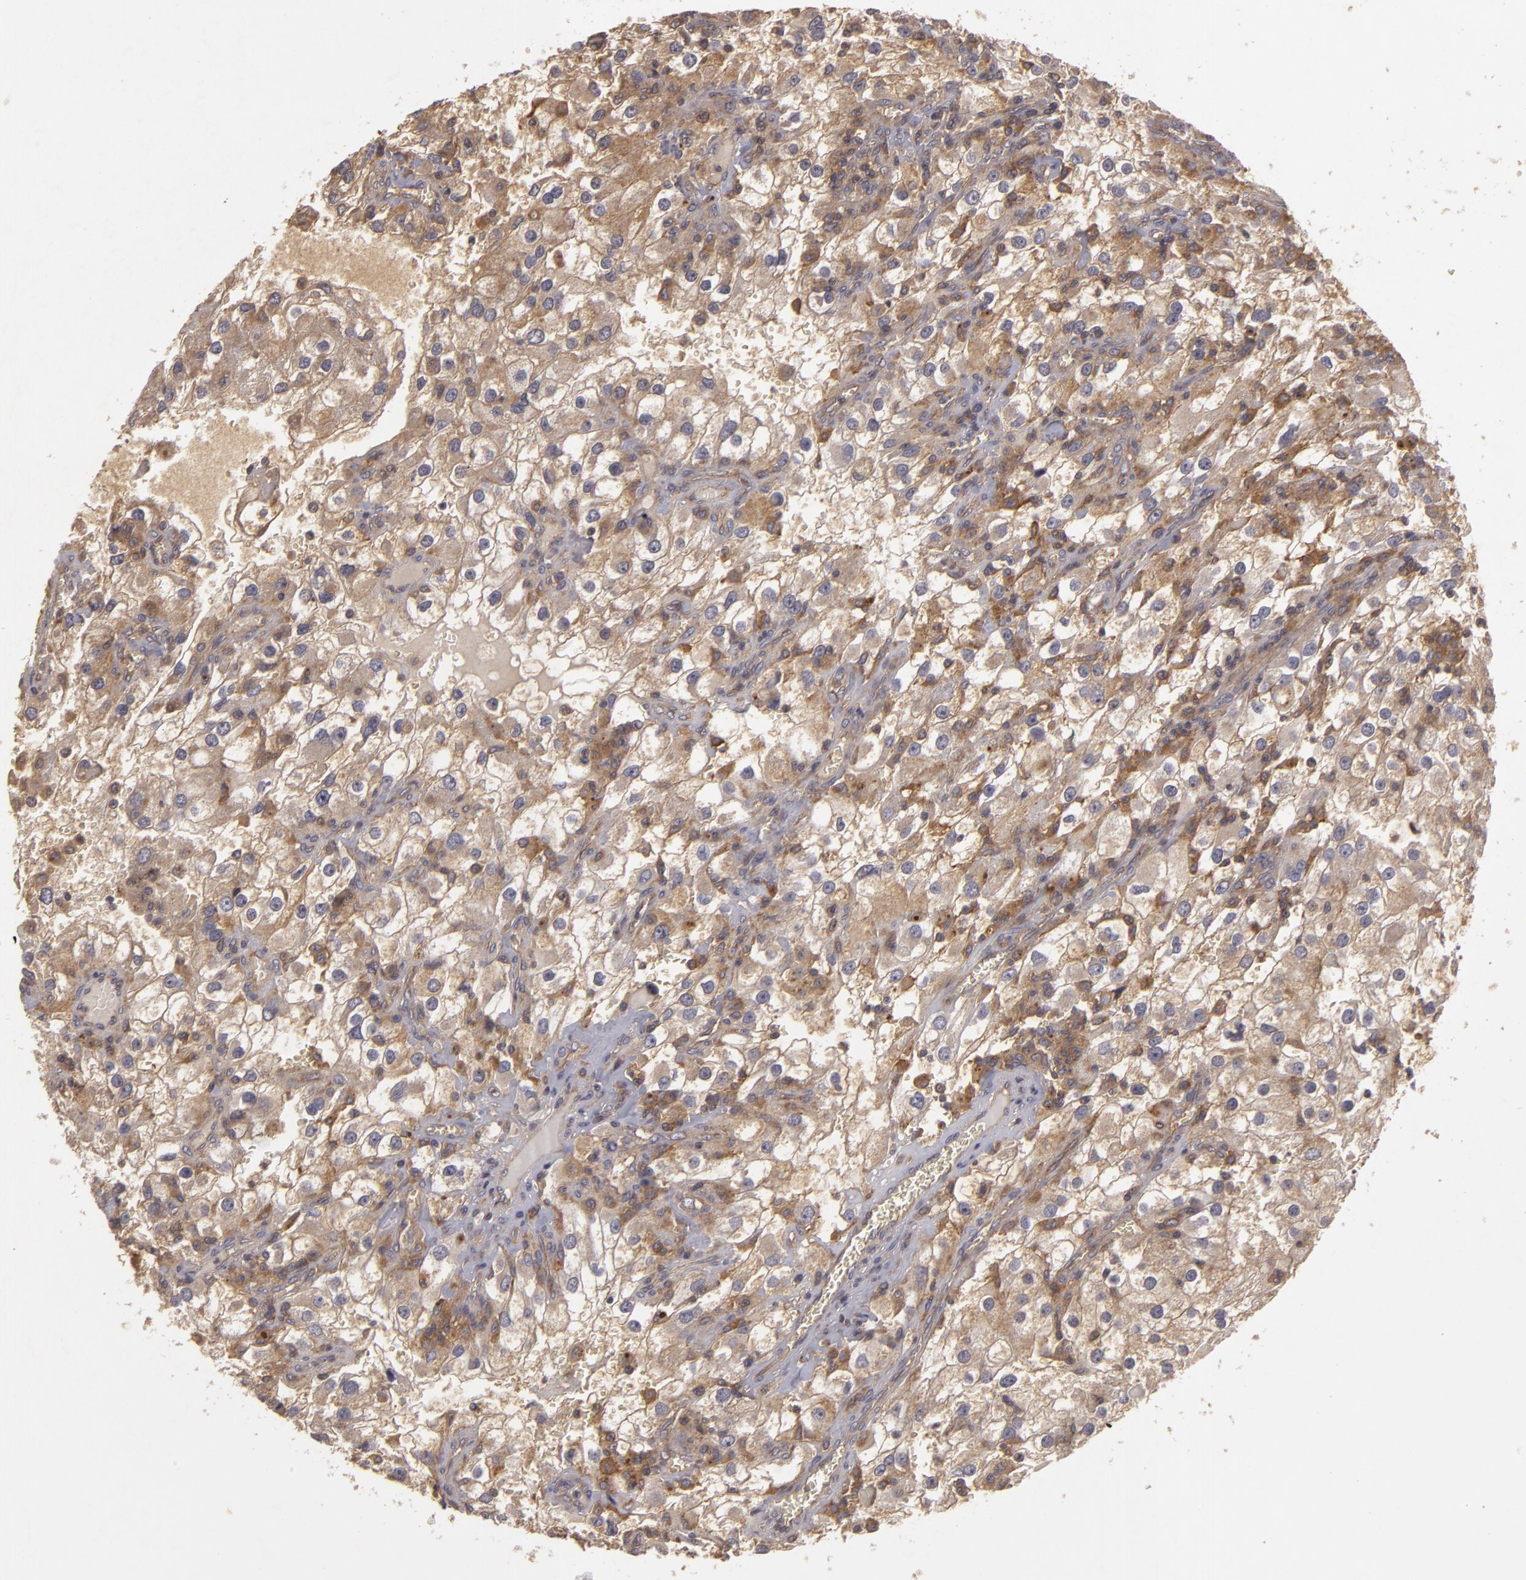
{"staining": {"intensity": "moderate", "quantity": ">75%", "location": "cytoplasmic/membranous"}, "tissue": "renal cancer", "cell_type": "Tumor cells", "image_type": "cancer", "snomed": [{"axis": "morphology", "description": "Adenocarcinoma, NOS"}, {"axis": "topography", "description": "Kidney"}], "caption": "A brown stain labels moderate cytoplasmic/membranous positivity of a protein in renal adenocarcinoma tumor cells.", "gene": "HRAS", "patient": {"sex": "female", "age": 52}}